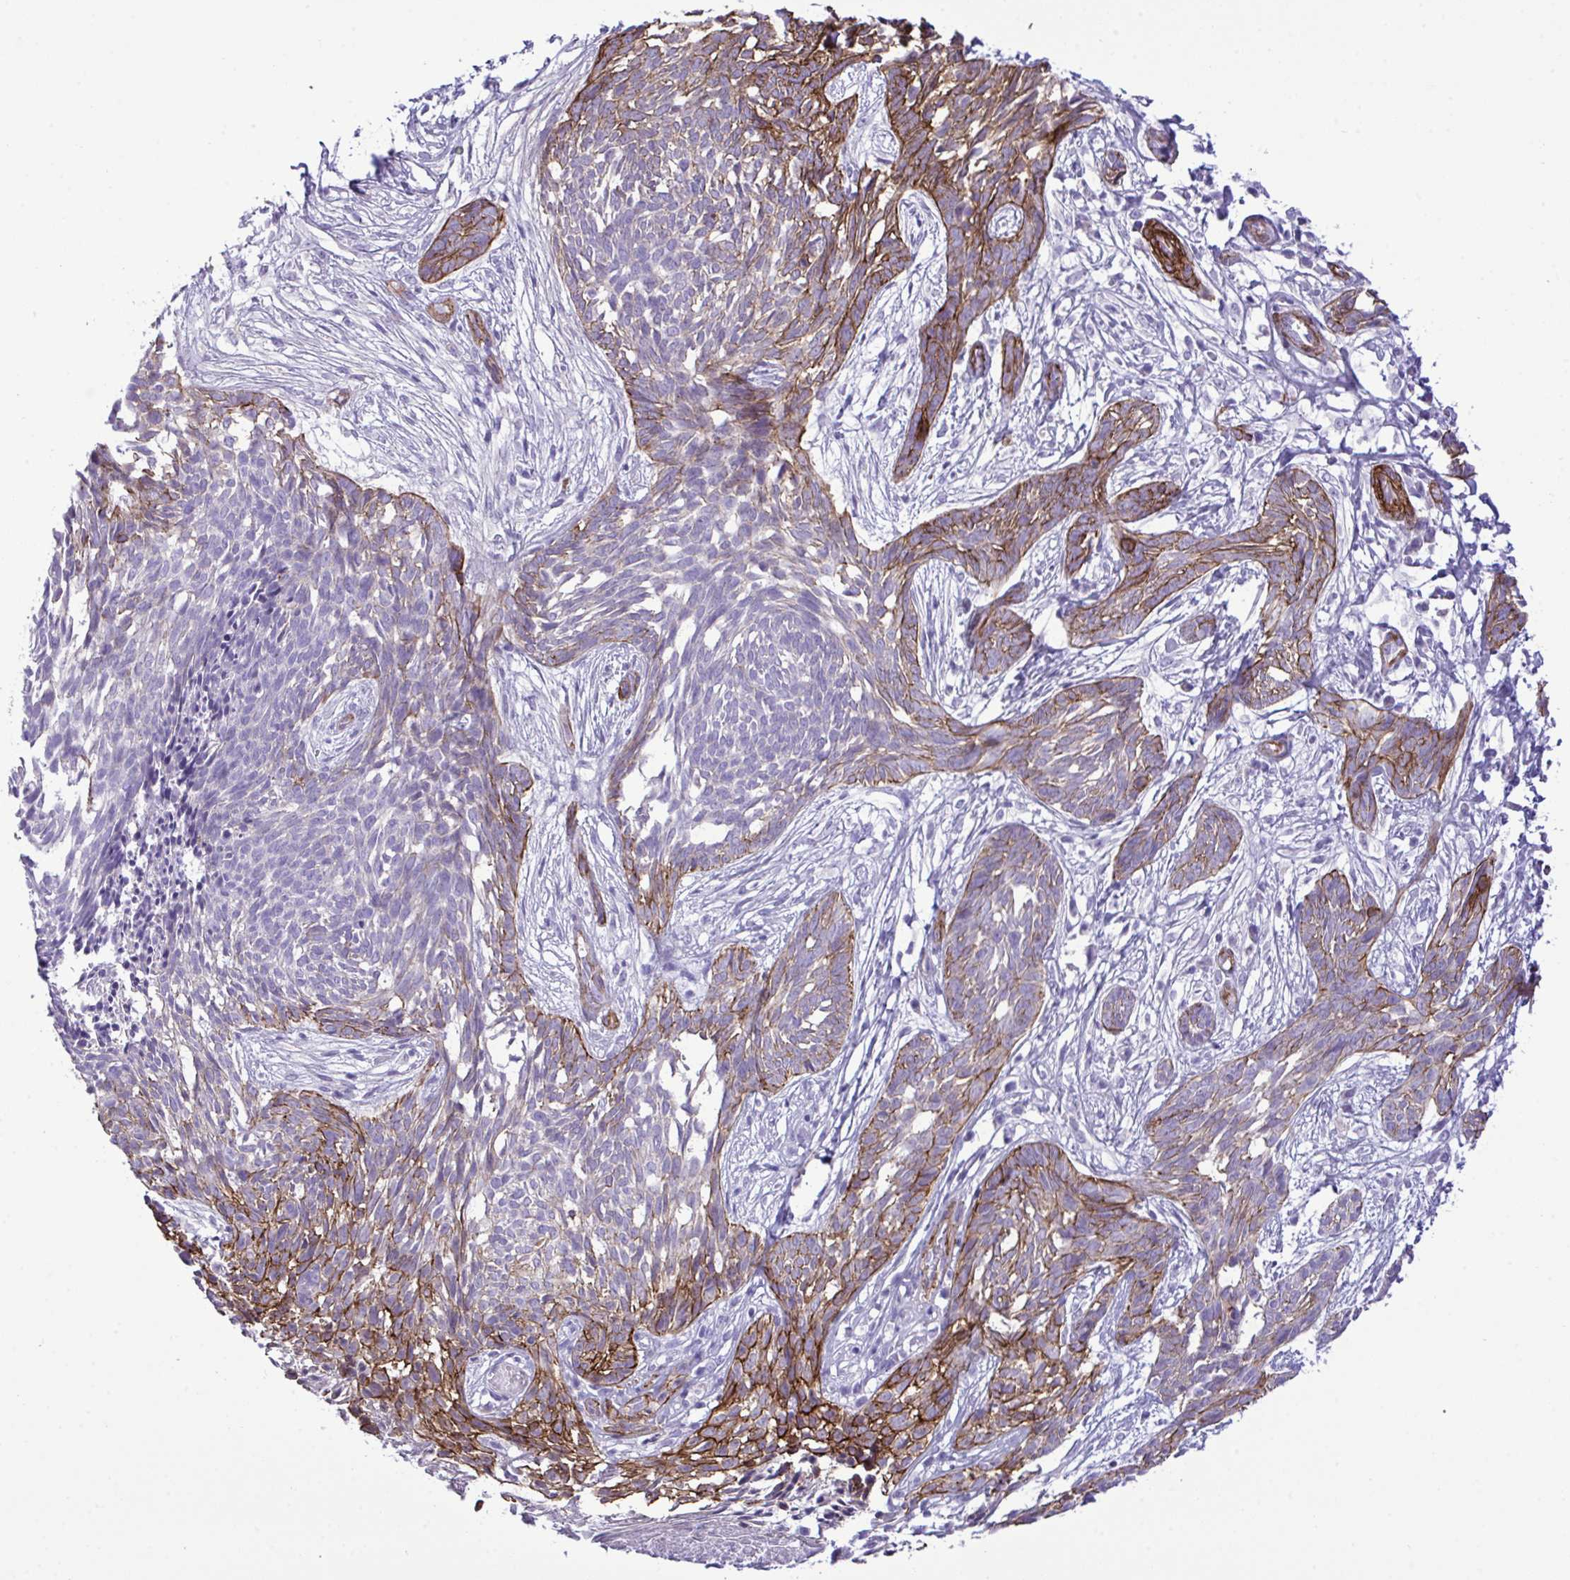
{"staining": {"intensity": "strong", "quantity": "25%-75%", "location": "cytoplasmic/membranous"}, "tissue": "skin cancer", "cell_type": "Tumor cells", "image_type": "cancer", "snomed": [{"axis": "morphology", "description": "Basal cell carcinoma"}, {"axis": "topography", "description": "Skin"}, {"axis": "topography", "description": "Skin, foot"}], "caption": "Brown immunohistochemical staining in skin basal cell carcinoma reveals strong cytoplasmic/membranous positivity in approximately 25%-75% of tumor cells.", "gene": "SYNPO2L", "patient": {"sex": "female", "age": 86}}